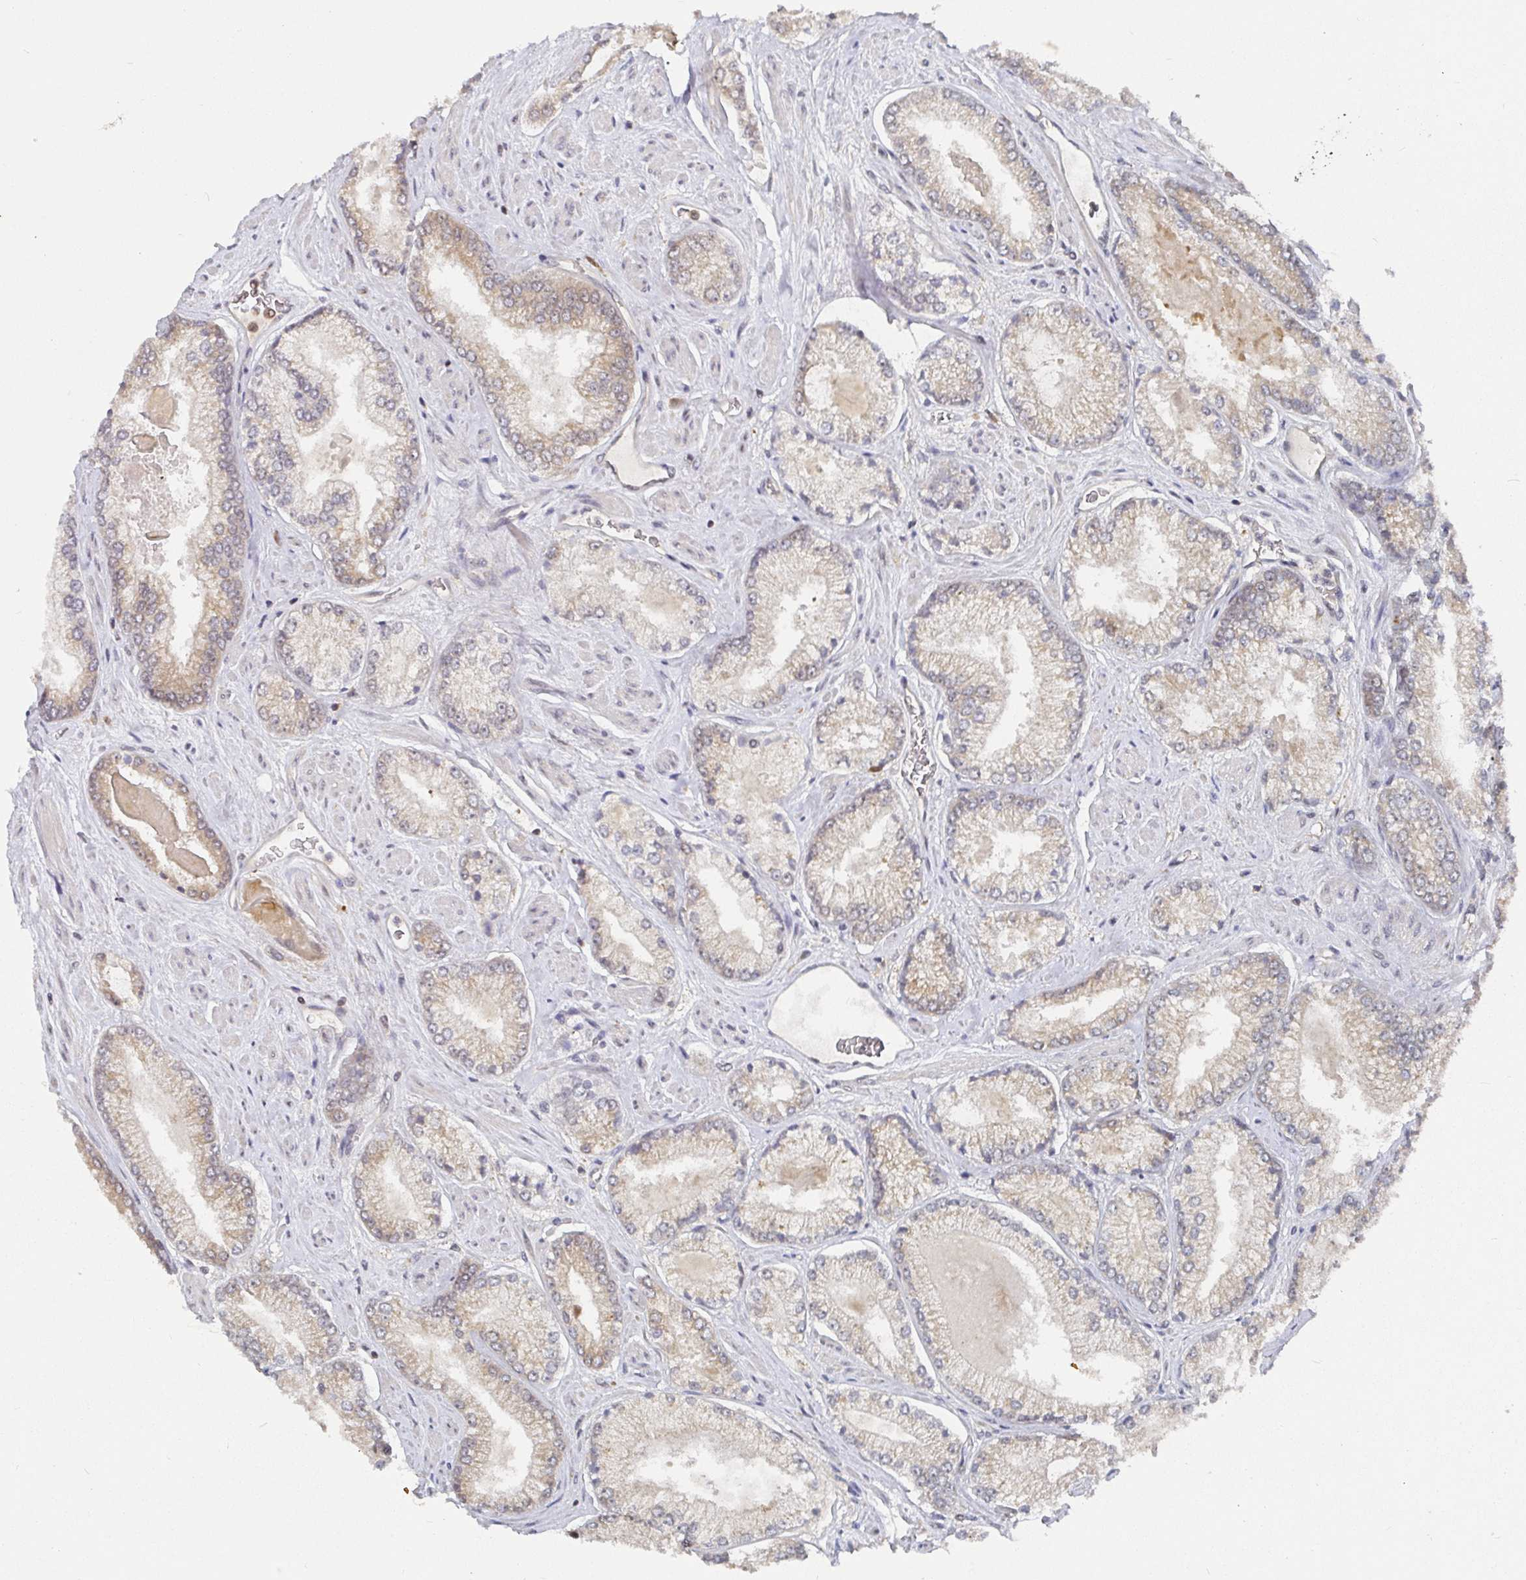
{"staining": {"intensity": "weak", "quantity": "25%-75%", "location": "cytoplasmic/membranous"}, "tissue": "prostate cancer", "cell_type": "Tumor cells", "image_type": "cancer", "snomed": [{"axis": "morphology", "description": "Adenocarcinoma, Low grade"}, {"axis": "topography", "description": "Prostate"}], "caption": "Weak cytoplasmic/membranous expression is appreciated in about 25%-75% of tumor cells in prostate cancer. The staining was performed using DAB (3,3'-diaminobenzidine) to visualize the protein expression in brown, while the nuclei were stained in blue with hematoxylin (Magnification: 20x).", "gene": "ALG1", "patient": {"sex": "male", "age": 67}}